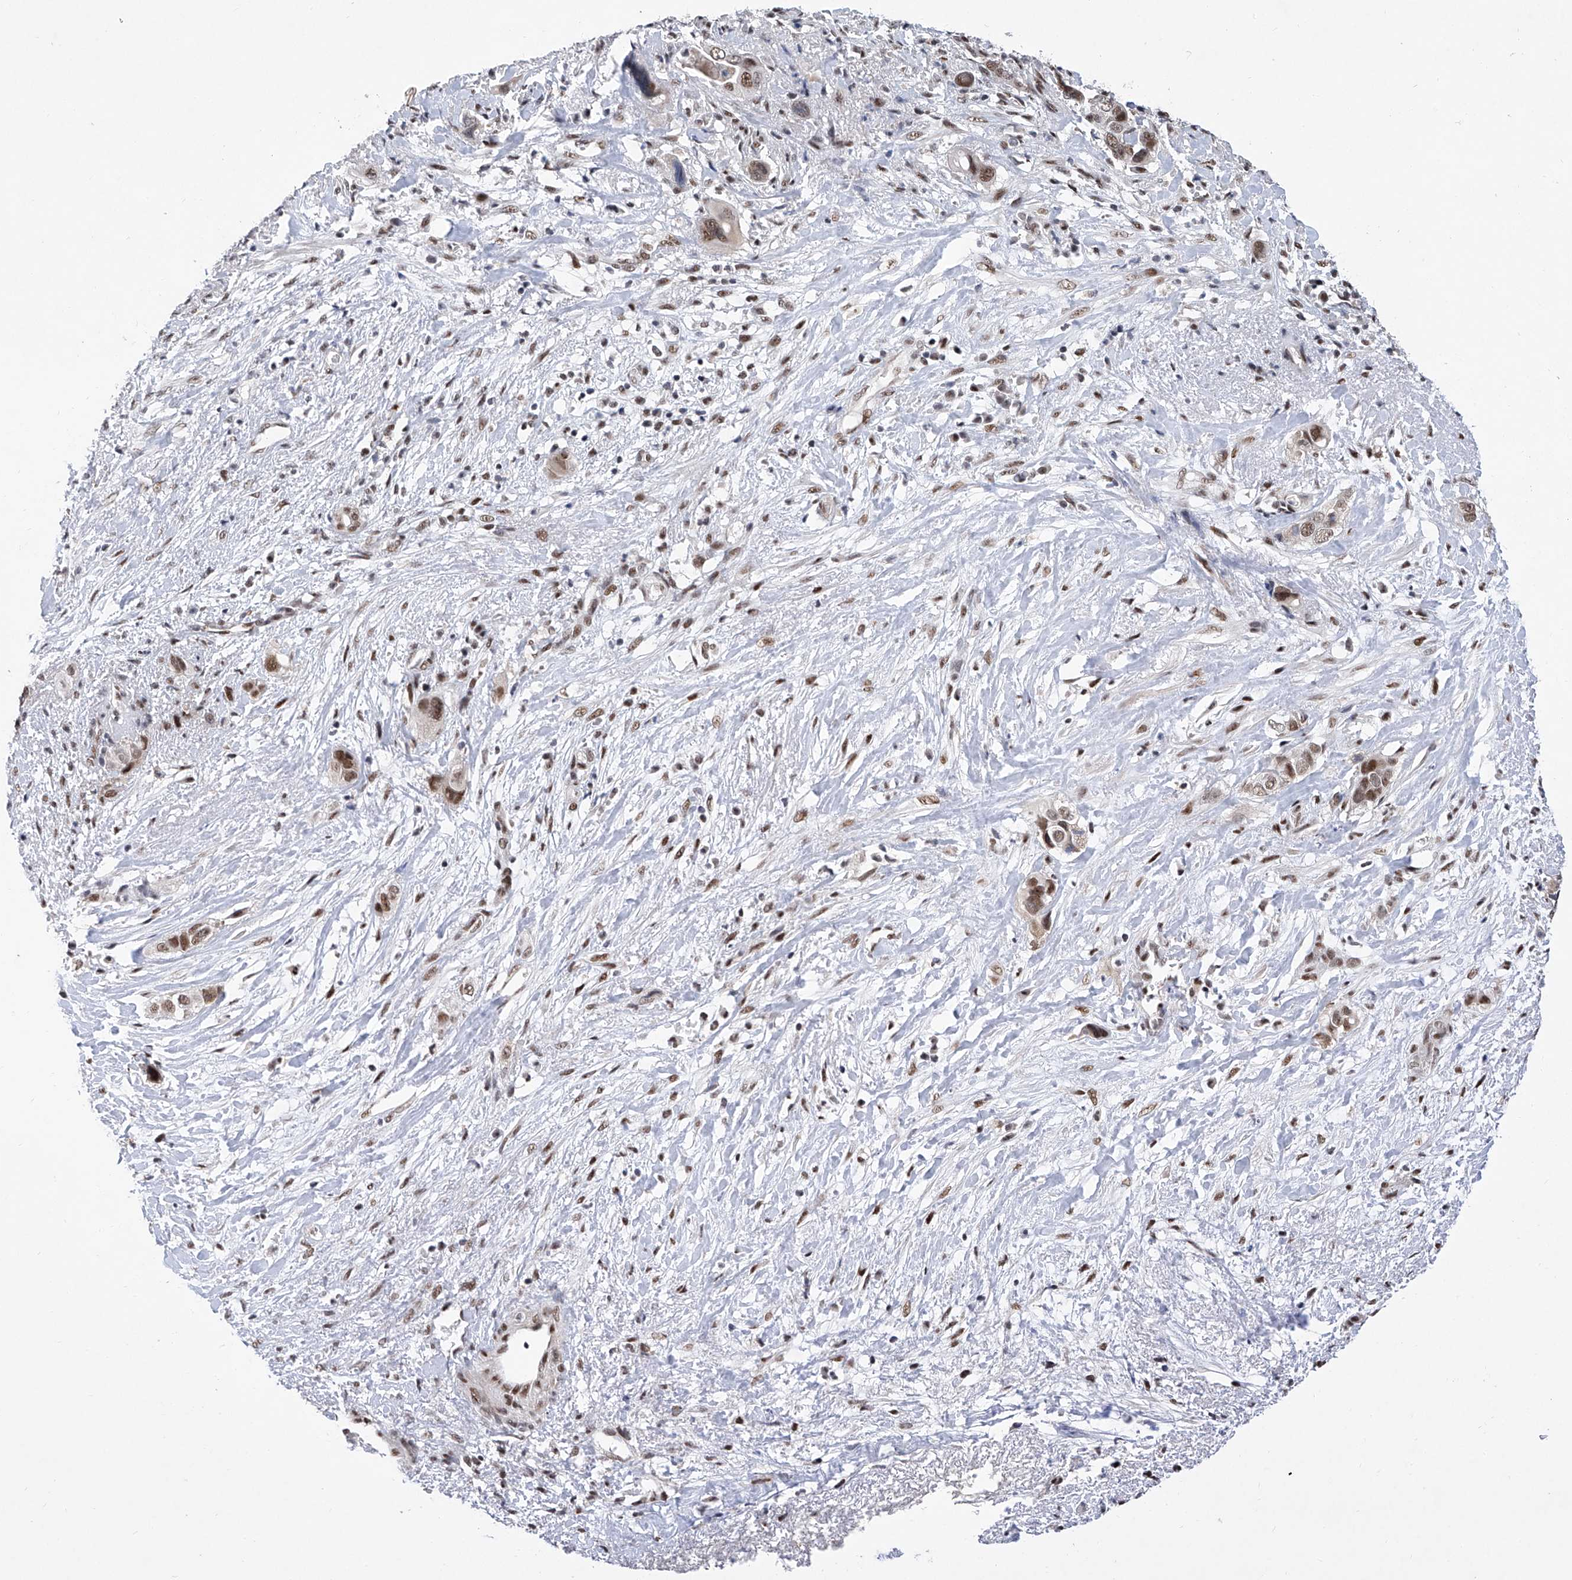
{"staining": {"intensity": "moderate", "quantity": ">75%", "location": "nuclear"}, "tissue": "liver cancer", "cell_type": "Tumor cells", "image_type": "cancer", "snomed": [{"axis": "morphology", "description": "Cholangiocarcinoma"}, {"axis": "topography", "description": "Liver"}], "caption": "Liver cancer stained for a protein shows moderate nuclear positivity in tumor cells. (Brightfield microscopy of DAB IHC at high magnification).", "gene": "RAD54L", "patient": {"sex": "female", "age": 79}}